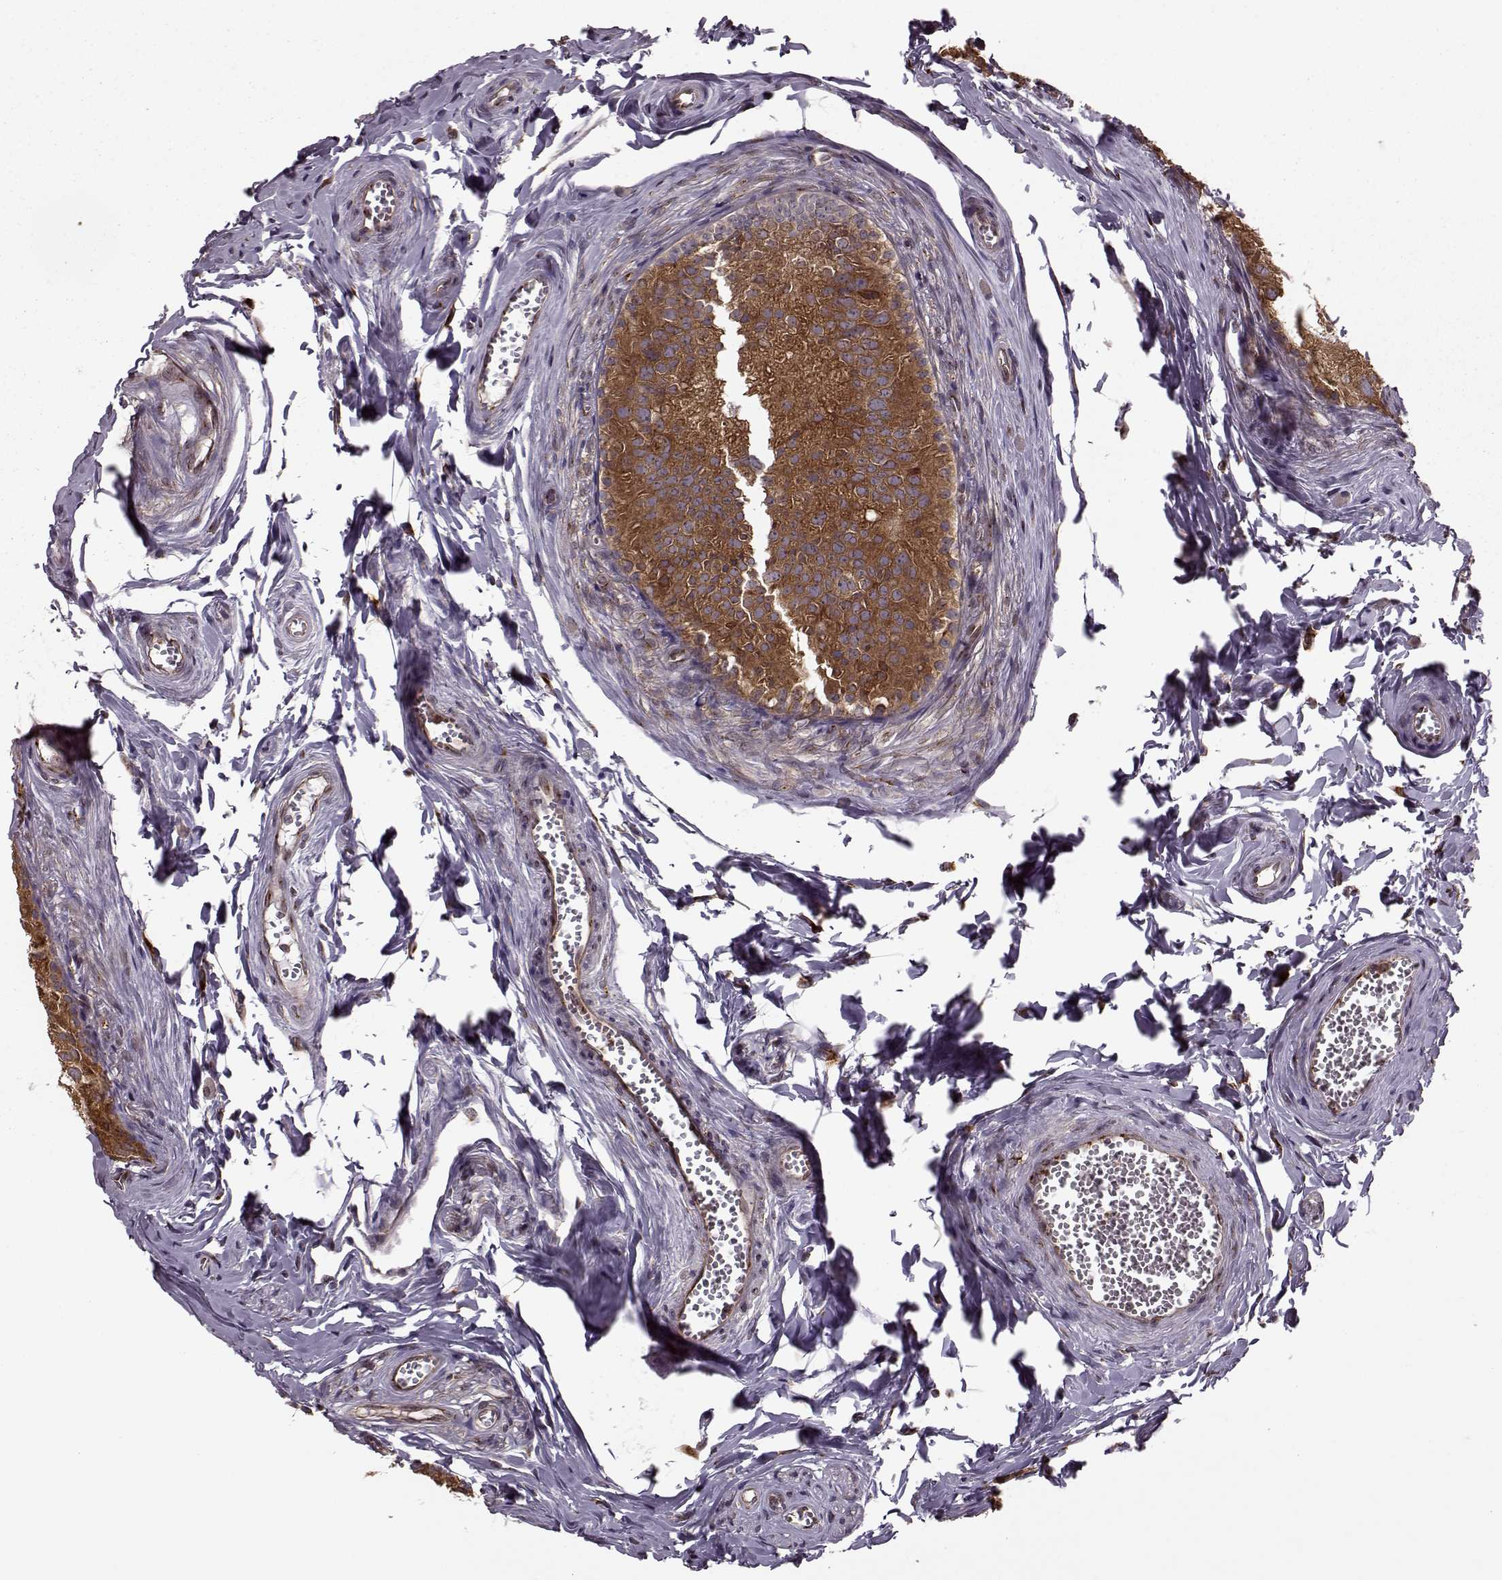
{"staining": {"intensity": "strong", "quantity": ">75%", "location": "cytoplasmic/membranous"}, "tissue": "epididymis", "cell_type": "Glandular cells", "image_type": "normal", "snomed": [{"axis": "morphology", "description": "Normal tissue, NOS"}, {"axis": "topography", "description": "Epididymis"}], "caption": "IHC histopathology image of unremarkable epididymis stained for a protein (brown), which displays high levels of strong cytoplasmic/membranous expression in about >75% of glandular cells.", "gene": "YIPF5", "patient": {"sex": "male", "age": 45}}